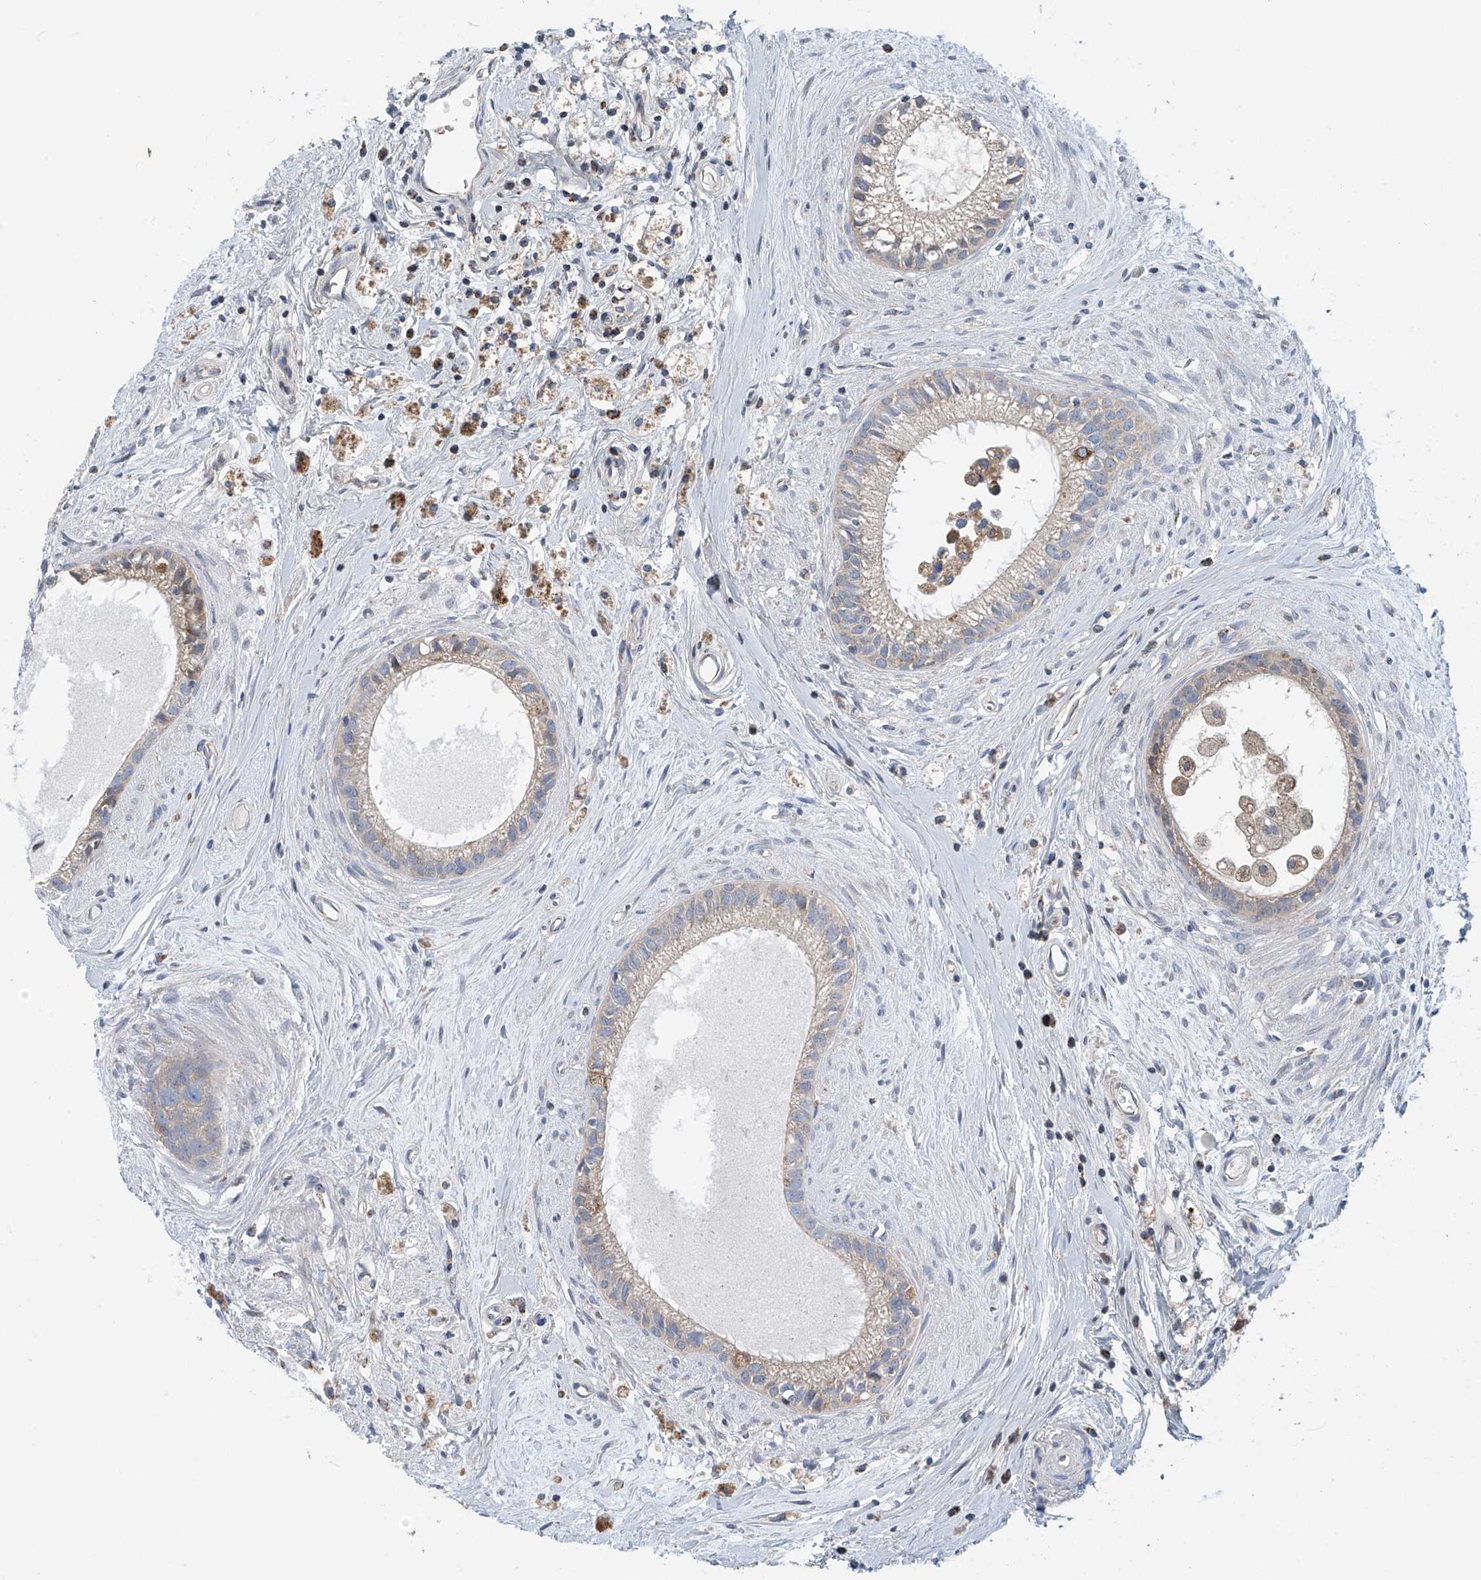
{"staining": {"intensity": "weak", "quantity": "<25%", "location": "cytoplasmic/membranous"}, "tissue": "epididymis", "cell_type": "Glandular cells", "image_type": "normal", "snomed": [{"axis": "morphology", "description": "Normal tissue, NOS"}, {"axis": "topography", "description": "Epididymis"}], "caption": "The histopathology image demonstrates no staining of glandular cells in benign epididymis.", "gene": "COMMD1", "patient": {"sex": "male", "age": 80}}